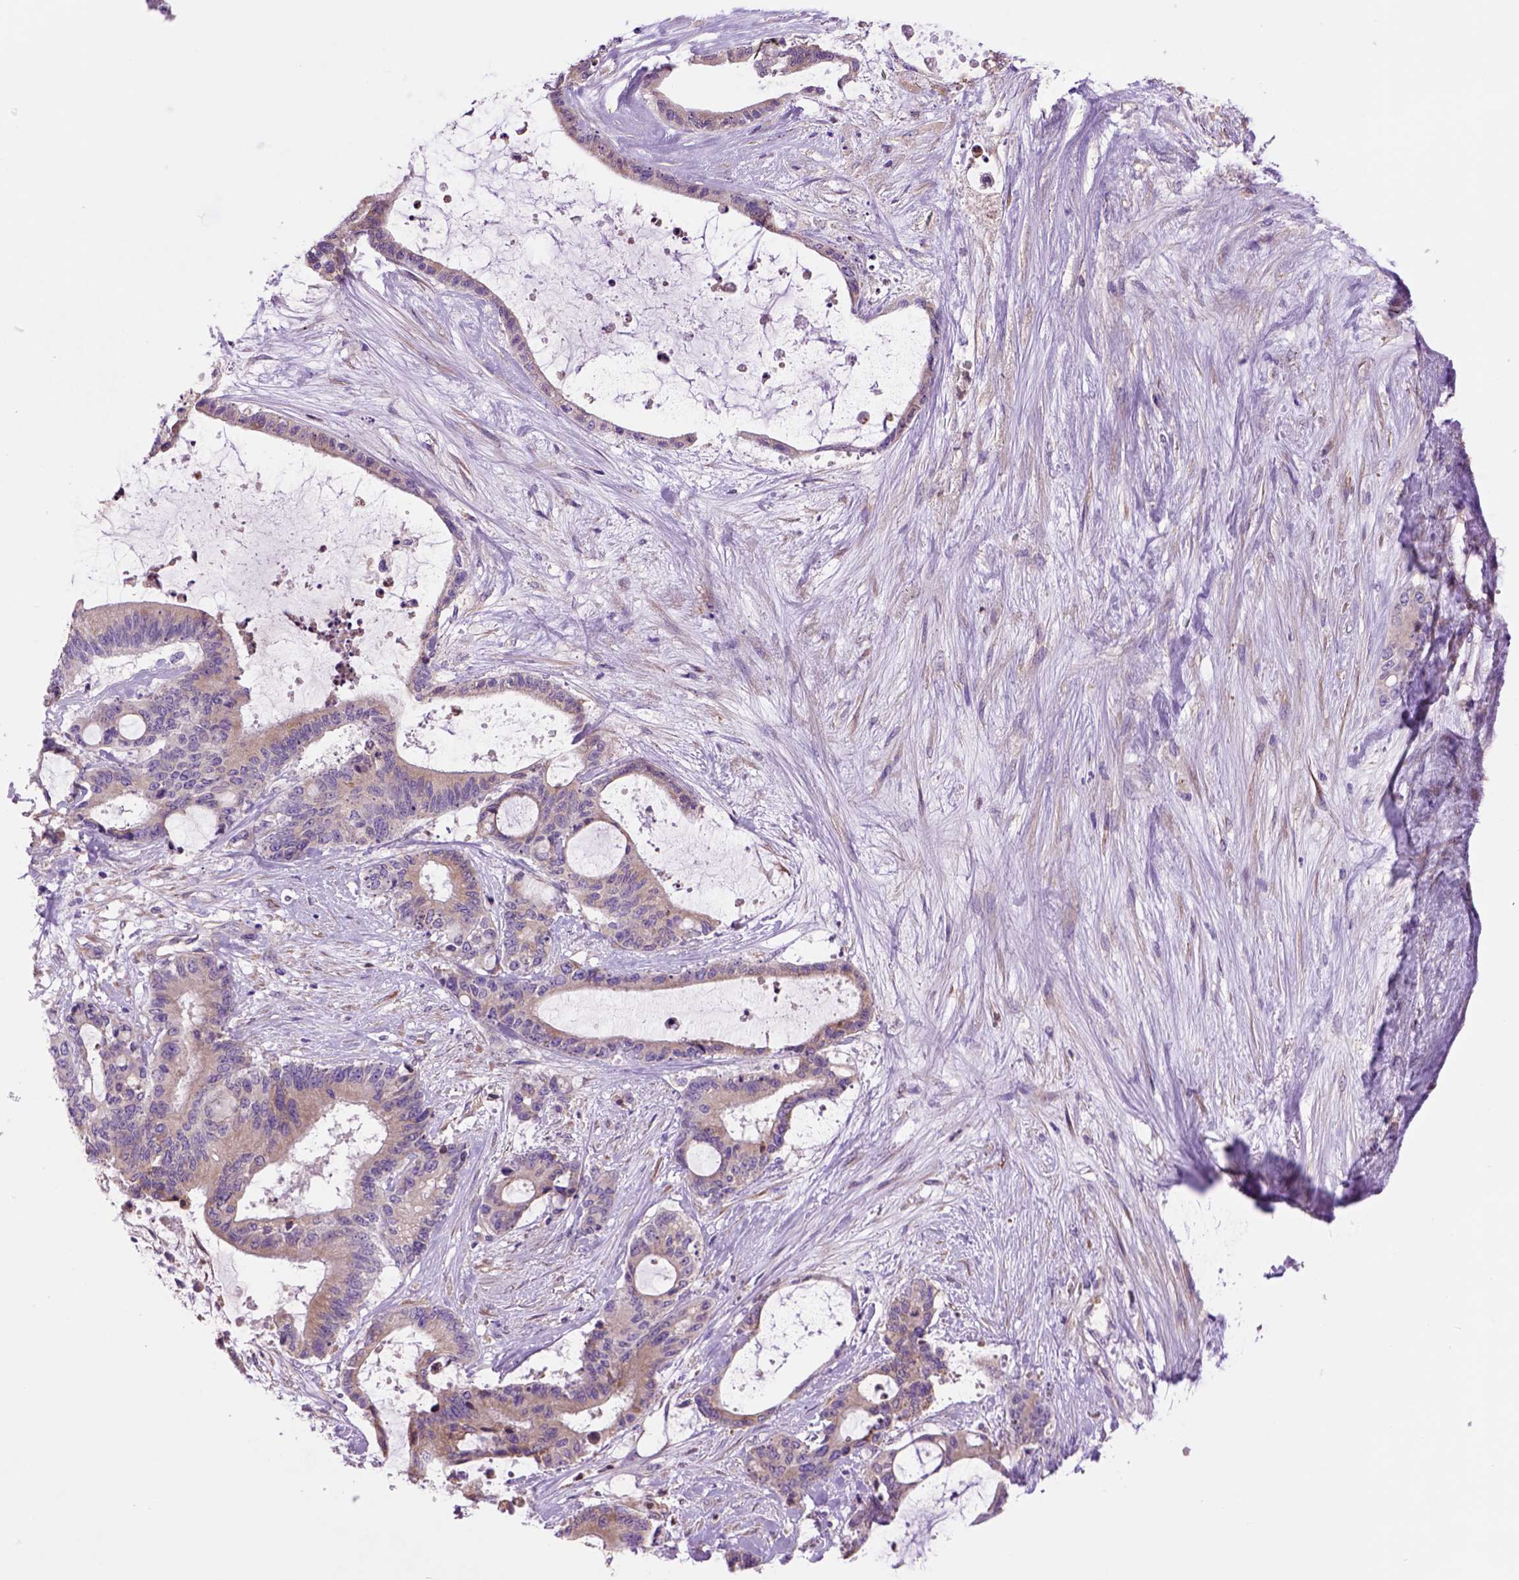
{"staining": {"intensity": "weak", "quantity": ">75%", "location": "cytoplasmic/membranous"}, "tissue": "liver cancer", "cell_type": "Tumor cells", "image_type": "cancer", "snomed": [{"axis": "morphology", "description": "Normal tissue, NOS"}, {"axis": "morphology", "description": "Cholangiocarcinoma"}, {"axis": "topography", "description": "Liver"}, {"axis": "topography", "description": "Peripheral nerve tissue"}], "caption": "DAB (3,3'-diaminobenzidine) immunohistochemical staining of liver cholangiocarcinoma exhibits weak cytoplasmic/membranous protein positivity in about >75% of tumor cells. (DAB IHC, brown staining for protein, blue staining for nuclei).", "gene": "PIAS3", "patient": {"sex": "female", "age": 73}}